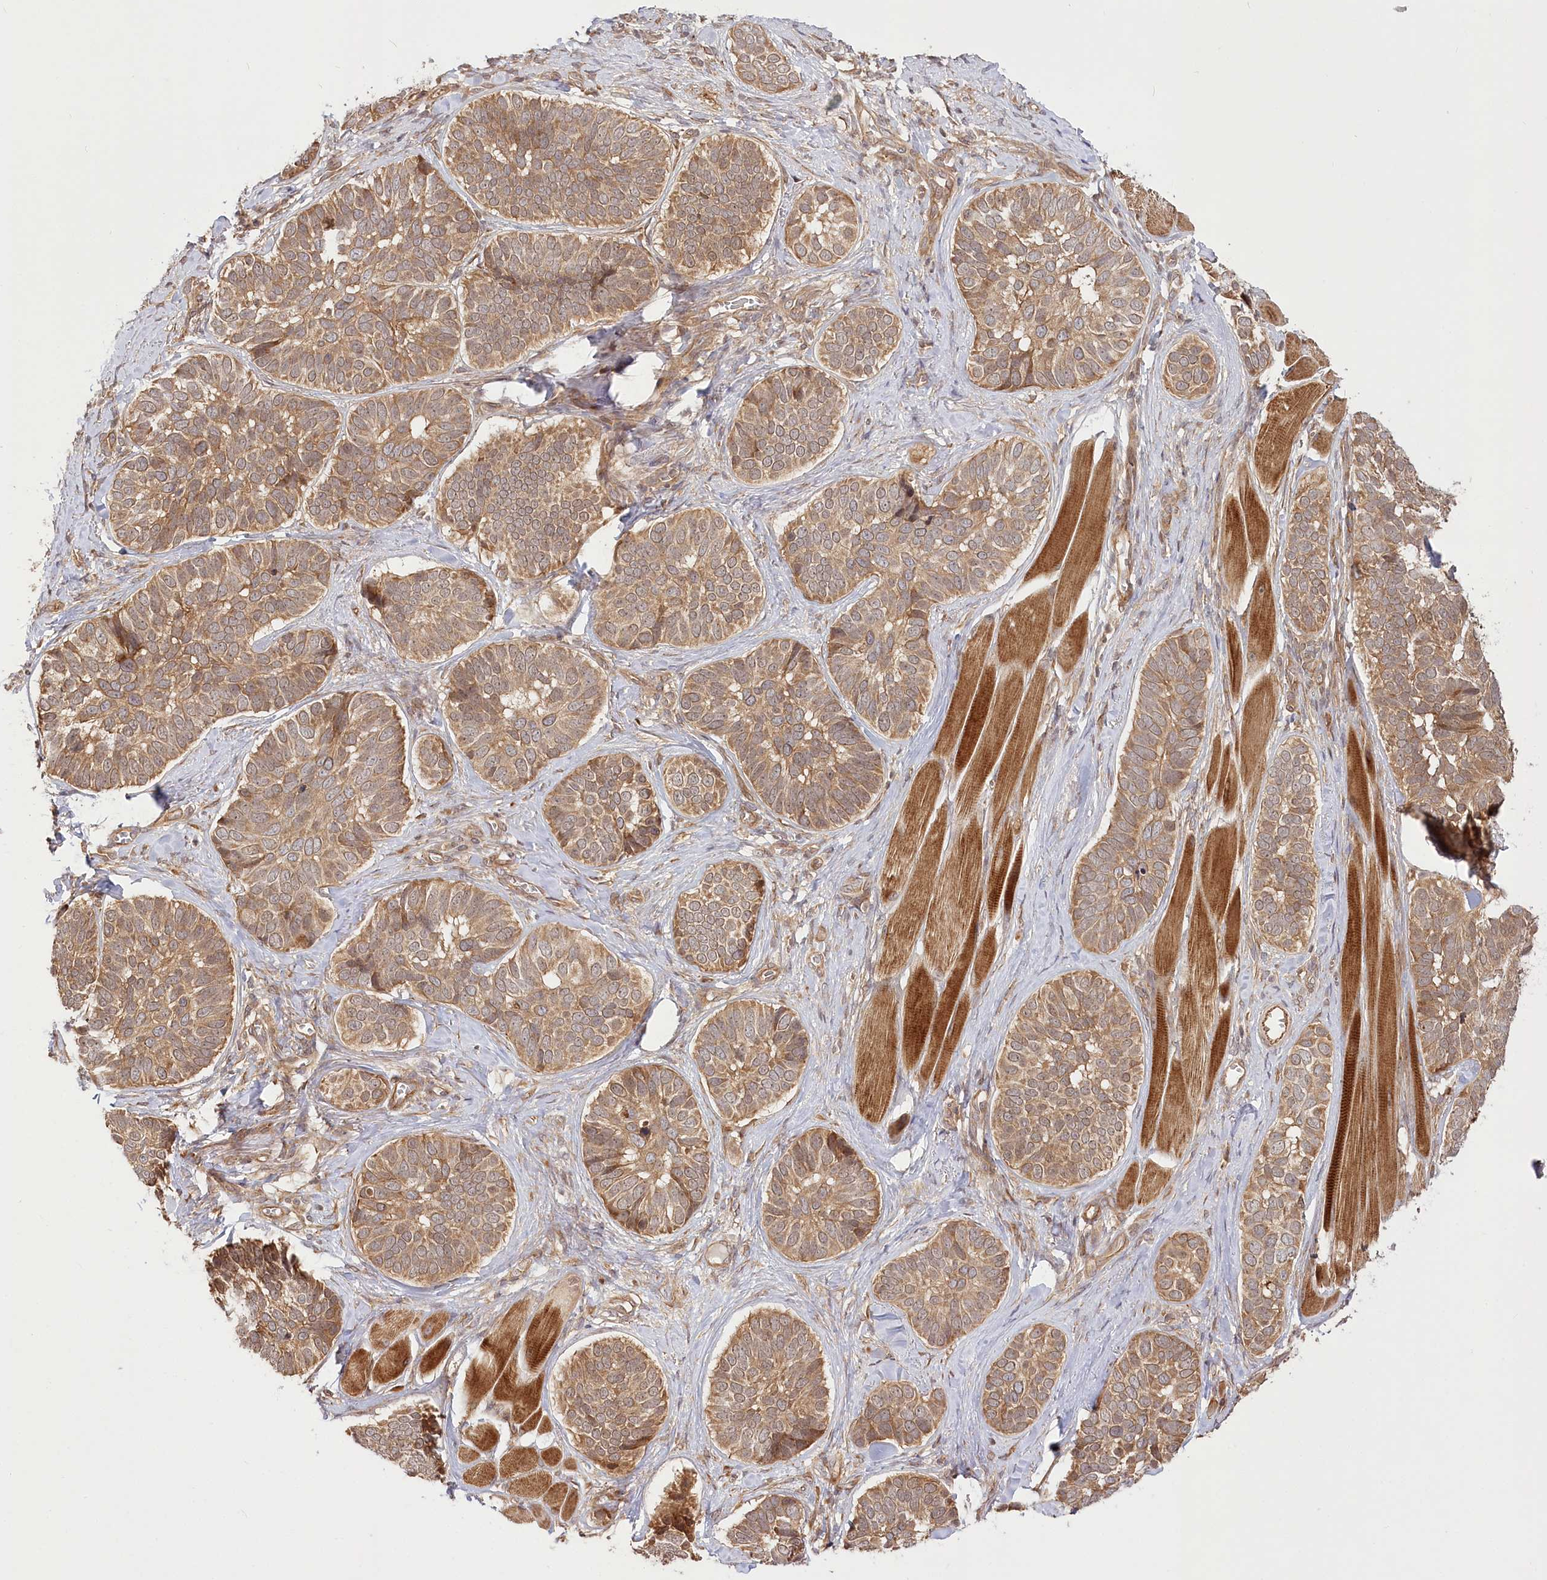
{"staining": {"intensity": "moderate", "quantity": ">75%", "location": "cytoplasmic/membranous"}, "tissue": "skin cancer", "cell_type": "Tumor cells", "image_type": "cancer", "snomed": [{"axis": "morphology", "description": "Basal cell carcinoma"}, {"axis": "topography", "description": "Skin"}], "caption": "Immunohistochemistry (IHC) (DAB (3,3'-diaminobenzidine)) staining of human skin basal cell carcinoma shows moderate cytoplasmic/membranous protein positivity in about >75% of tumor cells.", "gene": "CEP70", "patient": {"sex": "male", "age": 62}}